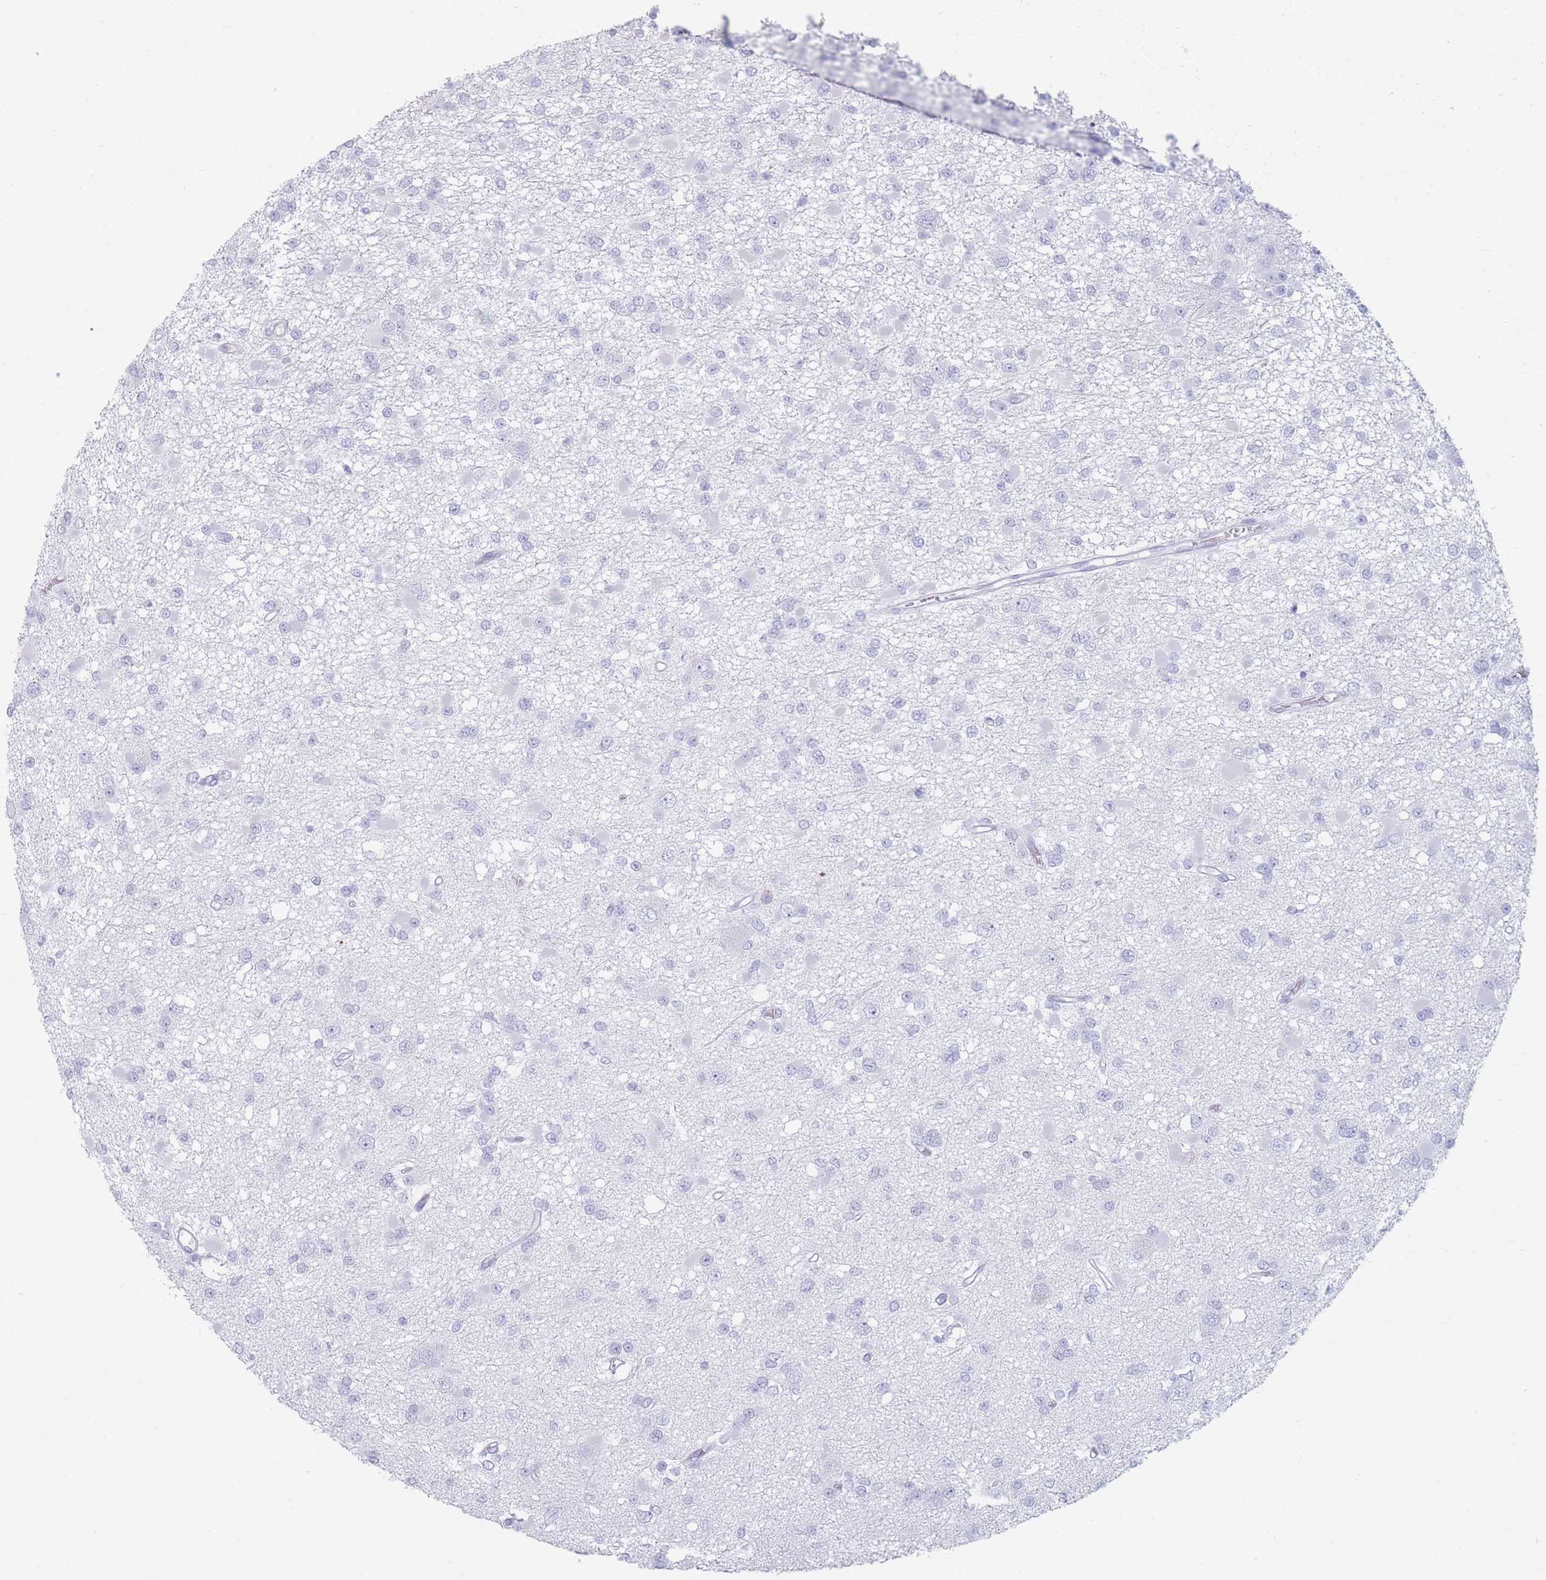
{"staining": {"intensity": "negative", "quantity": "none", "location": "none"}, "tissue": "glioma", "cell_type": "Tumor cells", "image_type": "cancer", "snomed": [{"axis": "morphology", "description": "Glioma, malignant, Low grade"}, {"axis": "topography", "description": "Brain"}], "caption": "There is no significant expression in tumor cells of low-grade glioma (malignant).", "gene": "GPR12", "patient": {"sex": "female", "age": 22}}